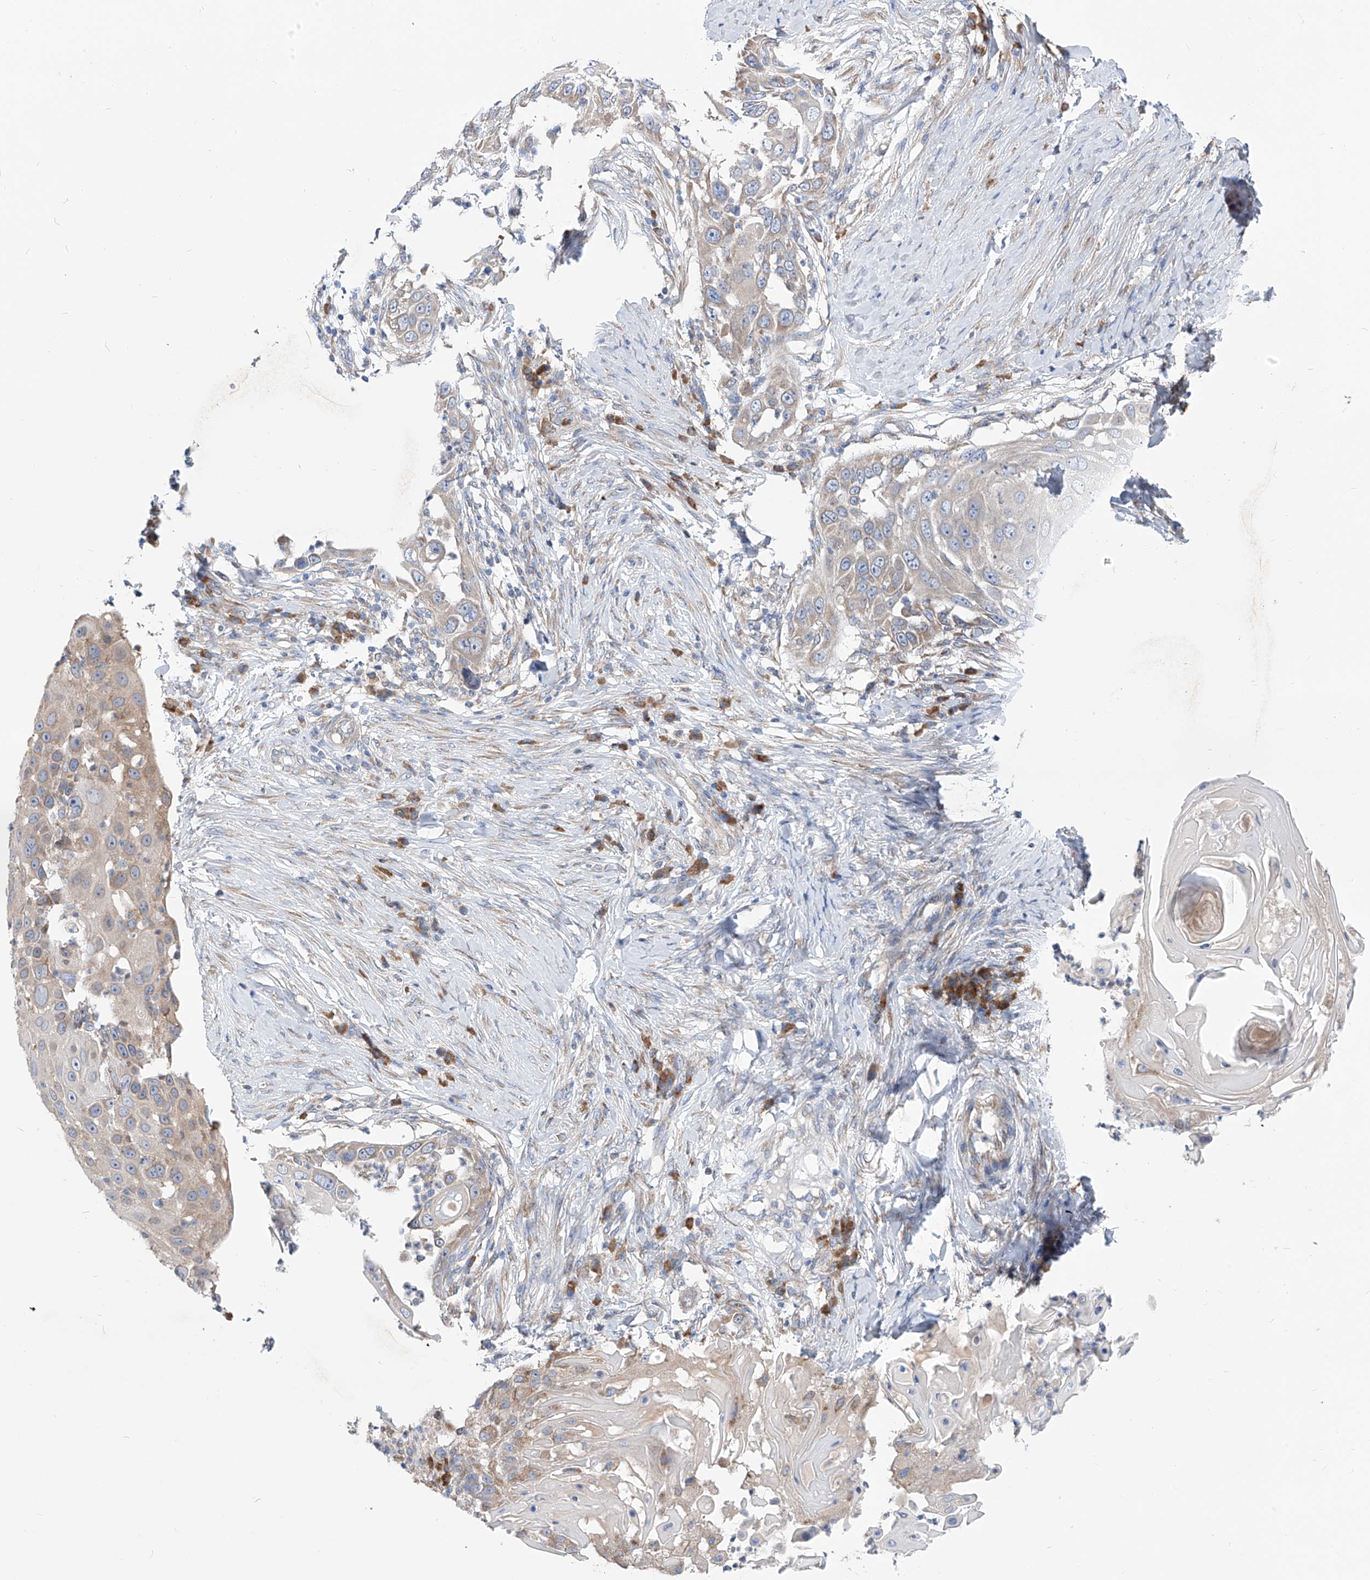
{"staining": {"intensity": "weak", "quantity": "<25%", "location": "cytoplasmic/membranous"}, "tissue": "skin cancer", "cell_type": "Tumor cells", "image_type": "cancer", "snomed": [{"axis": "morphology", "description": "Squamous cell carcinoma, NOS"}, {"axis": "topography", "description": "Skin"}], "caption": "Immunohistochemistry of skin cancer demonstrates no positivity in tumor cells. The staining is performed using DAB (3,3'-diaminobenzidine) brown chromogen with nuclei counter-stained in using hematoxylin.", "gene": "UFL1", "patient": {"sex": "female", "age": 44}}